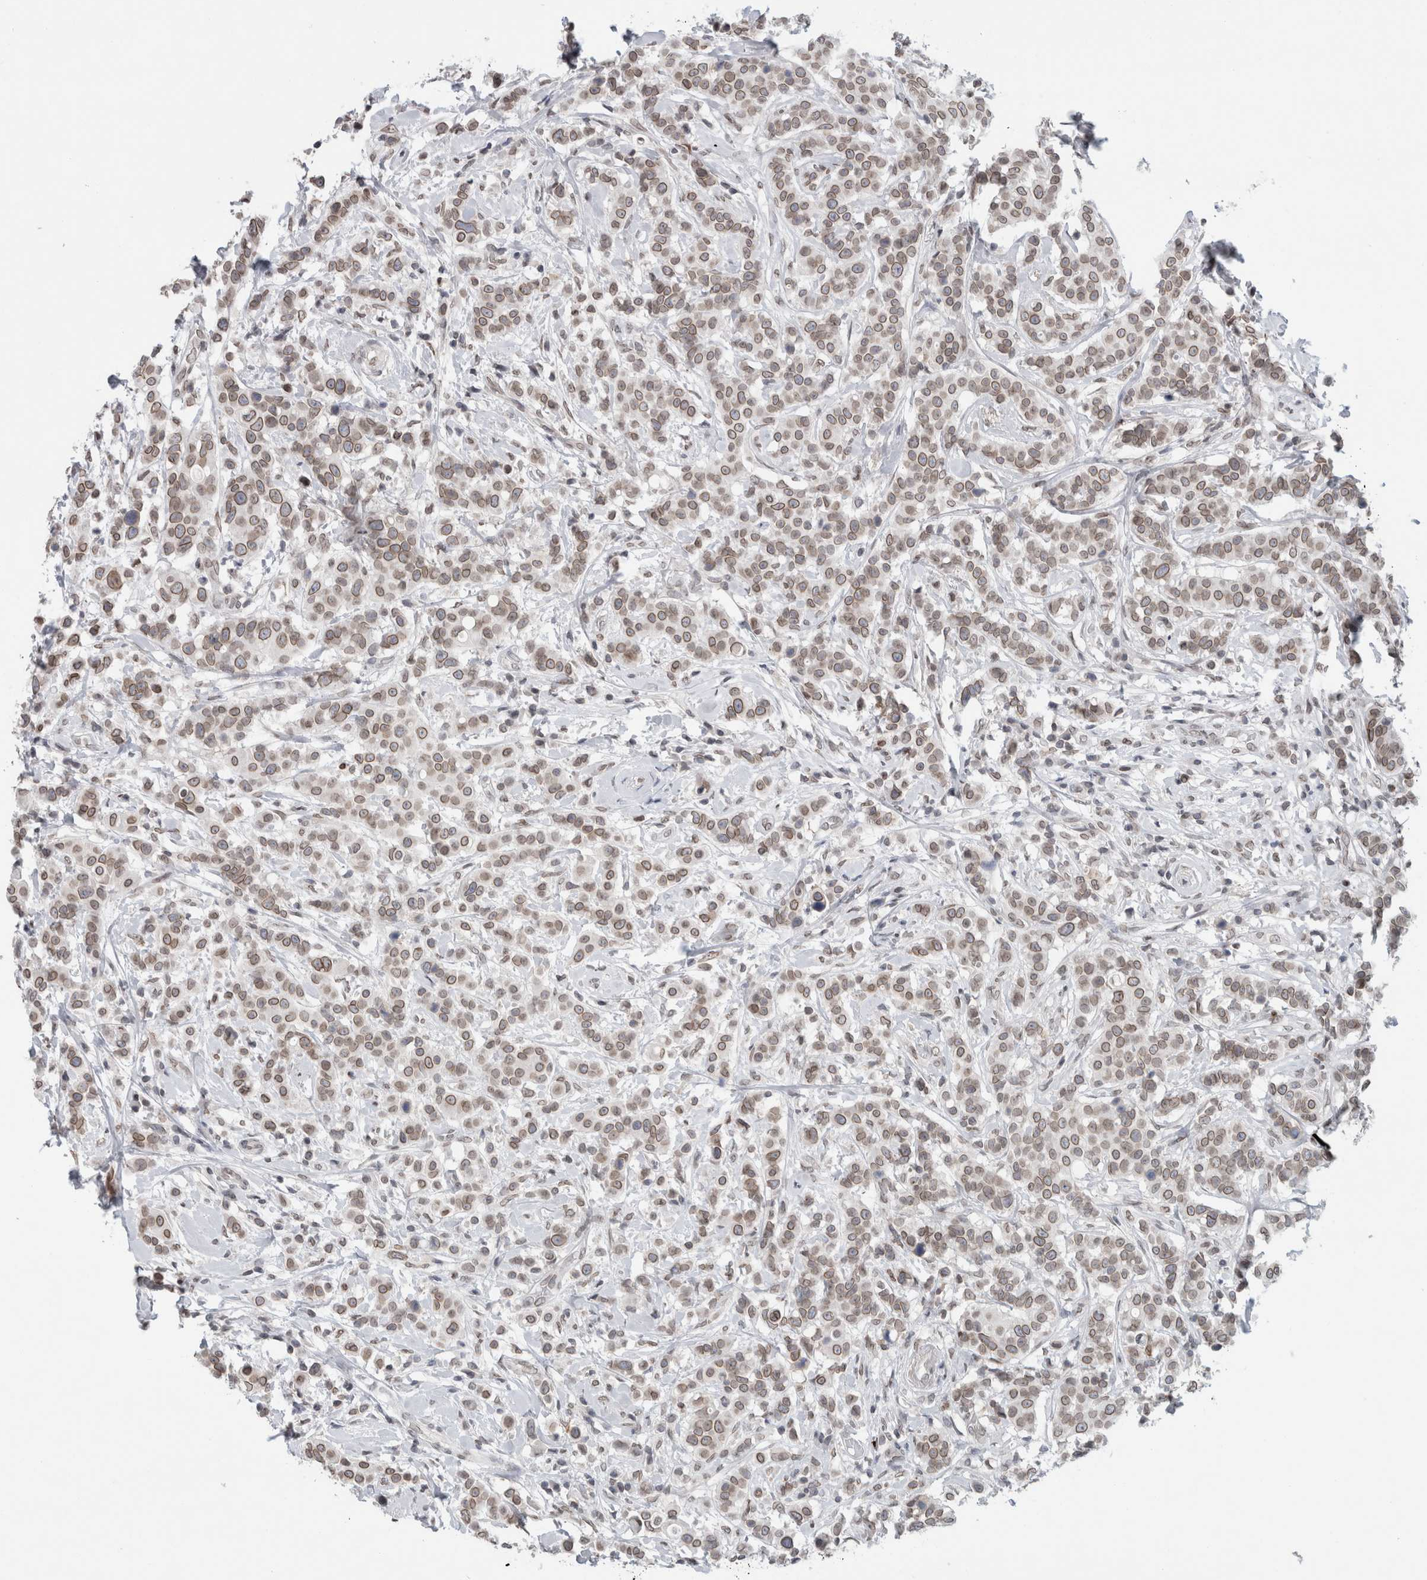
{"staining": {"intensity": "weak", "quantity": ">75%", "location": "cytoplasmic/membranous,nuclear"}, "tissue": "breast cancer", "cell_type": "Tumor cells", "image_type": "cancer", "snomed": [{"axis": "morphology", "description": "Duct carcinoma"}, {"axis": "topography", "description": "Breast"}], "caption": "An image showing weak cytoplasmic/membranous and nuclear expression in about >75% of tumor cells in breast cancer, as visualized by brown immunohistochemical staining.", "gene": "ZNF770", "patient": {"sex": "female", "age": 27}}